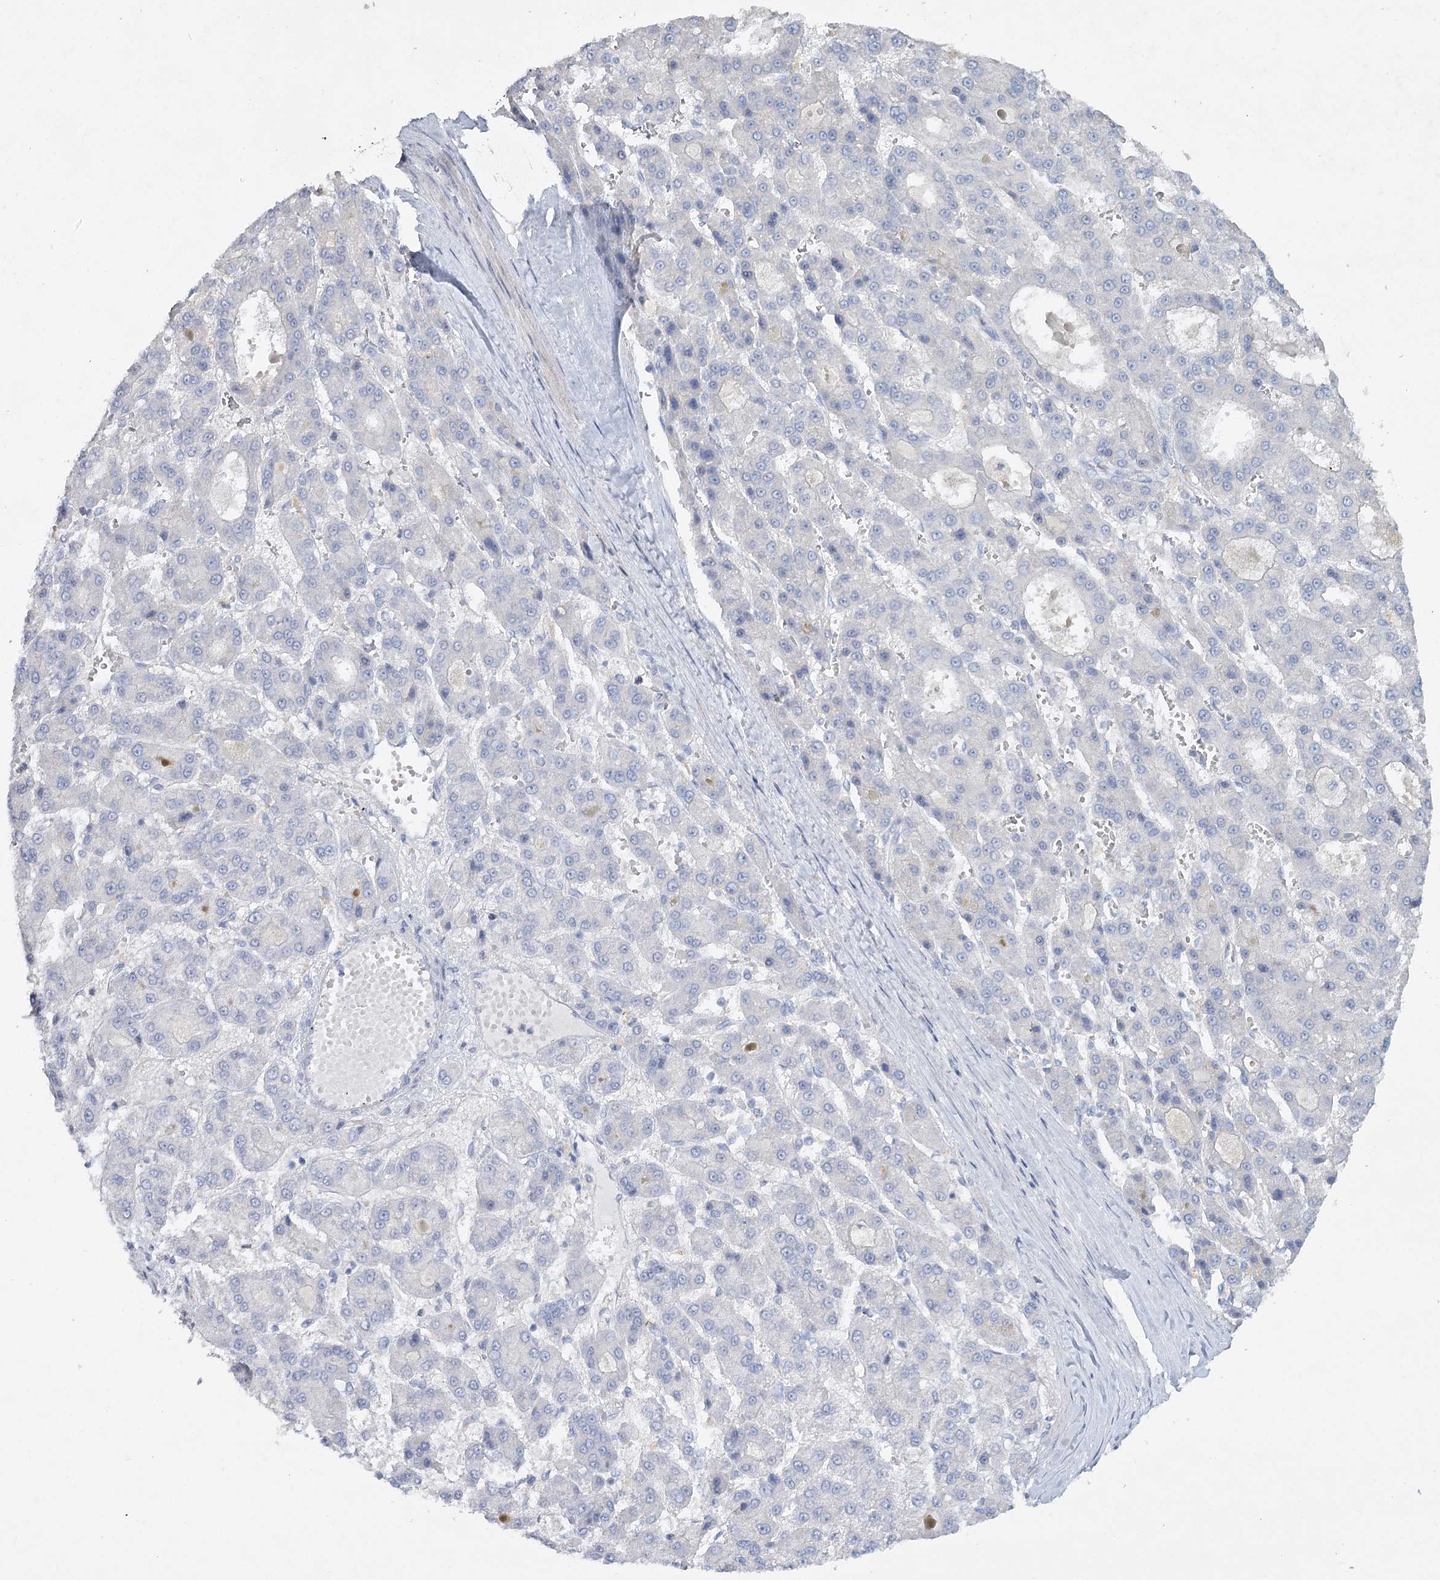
{"staining": {"intensity": "negative", "quantity": "none", "location": "none"}, "tissue": "liver cancer", "cell_type": "Tumor cells", "image_type": "cancer", "snomed": [{"axis": "morphology", "description": "Carcinoma, Hepatocellular, NOS"}, {"axis": "topography", "description": "Liver"}], "caption": "High power microscopy histopathology image of an IHC photomicrograph of liver cancer (hepatocellular carcinoma), revealing no significant staining in tumor cells. The staining is performed using DAB brown chromogen with nuclei counter-stained in using hematoxylin.", "gene": "MAP3K13", "patient": {"sex": "male", "age": 70}}